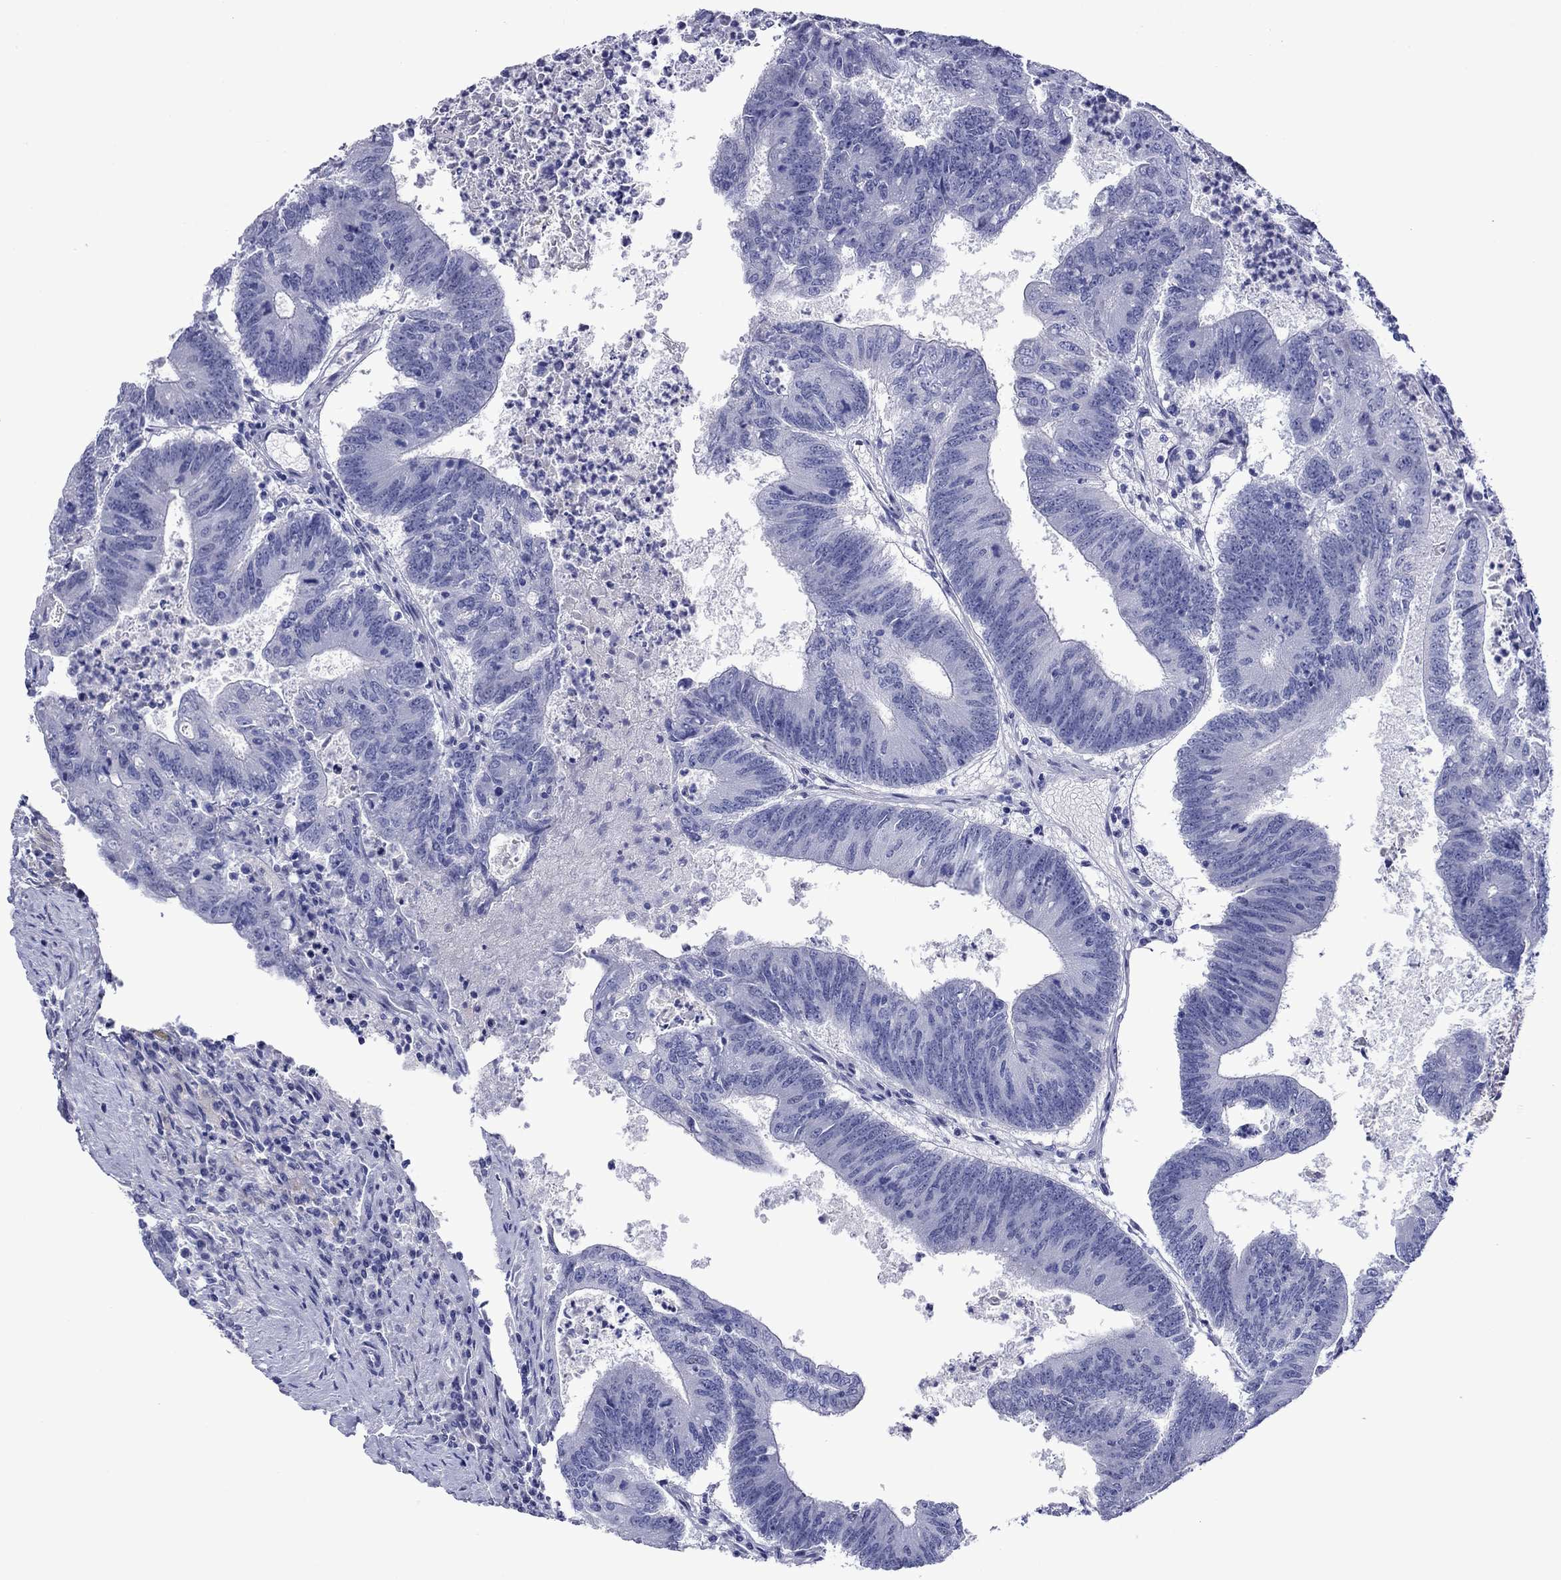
{"staining": {"intensity": "negative", "quantity": "none", "location": "none"}, "tissue": "colorectal cancer", "cell_type": "Tumor cells", "image_type": "cancer", "snomed": [{"axis": "morphology", "description": "Adenocarcinoma, NOS"}, {"axis": "topography", "description": "Colon"}], "caption": "The immunohistochemistry (IHC) histopathology image has no significant positivity in tumor cells of colorectal adenocarcinoma tissue. (Brightfield microscopy of DAB immunohistochemistry (IHC) at high magnification).", "gene": "PIWIL1", "patient": {"sex": "female", "age": 70}}